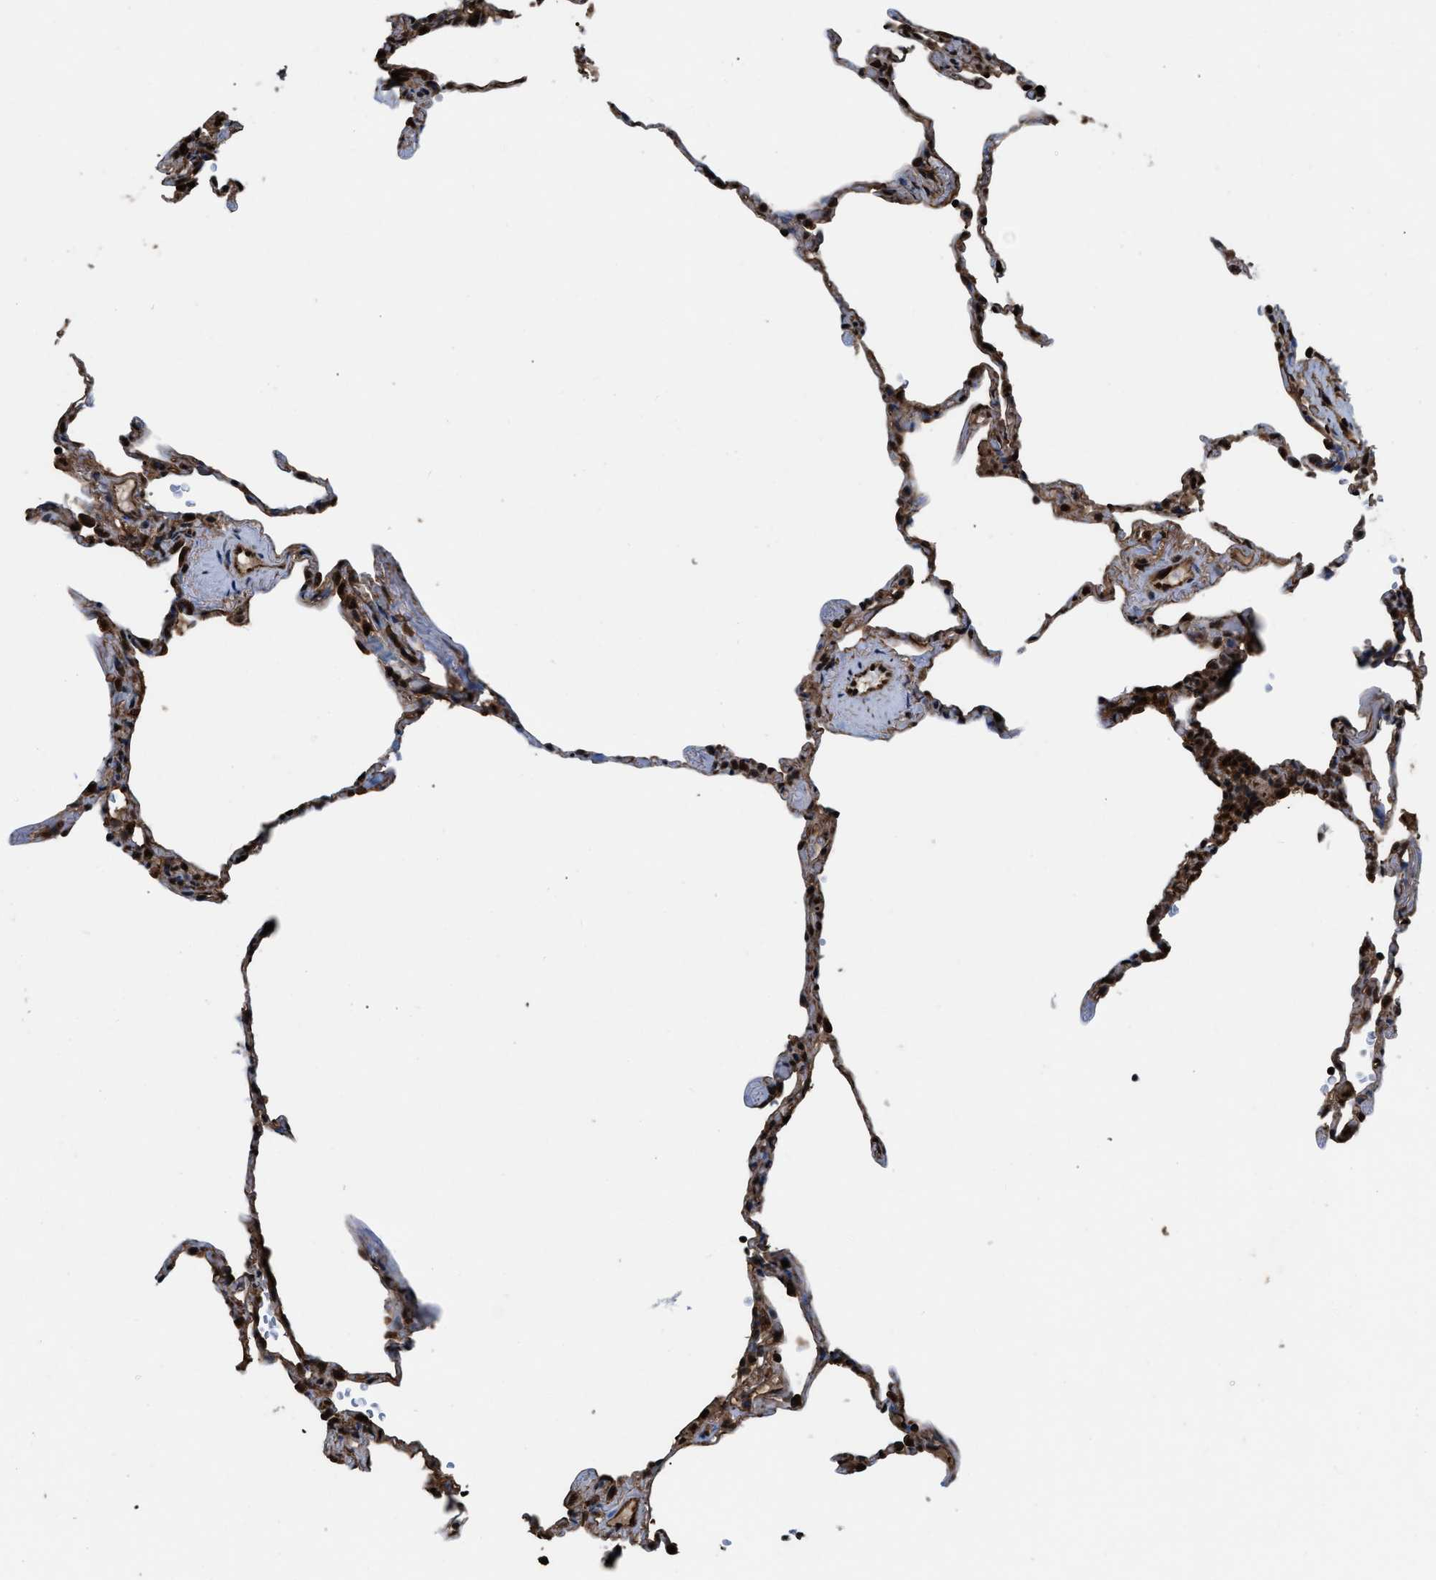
{"staining": {"intensity": "moderate", "quantity": ">75%", "location": "cytoplasmic/membranous,nuclear"}, "tissue": "lung", "cell_type": "Alveolar cells", "image_type": "normal", "snomed": [{"axis": "morphology", "description": "Normal tissue, NOS"}, {"axis": "topography", "description": "Lung"}], "caption": "Immunohistochemistry photomicrograph of normal lung: human lung stained using IHC displays medium levels of moderate protein expression localized specifically in the cytoplasmic/membranous,nuclear of alveolar cells, appearing as a cytoplasmic/membranous,nuclear brown color.", "gene": "FNTA", "patient": {"sex": "male", "age": 59}}